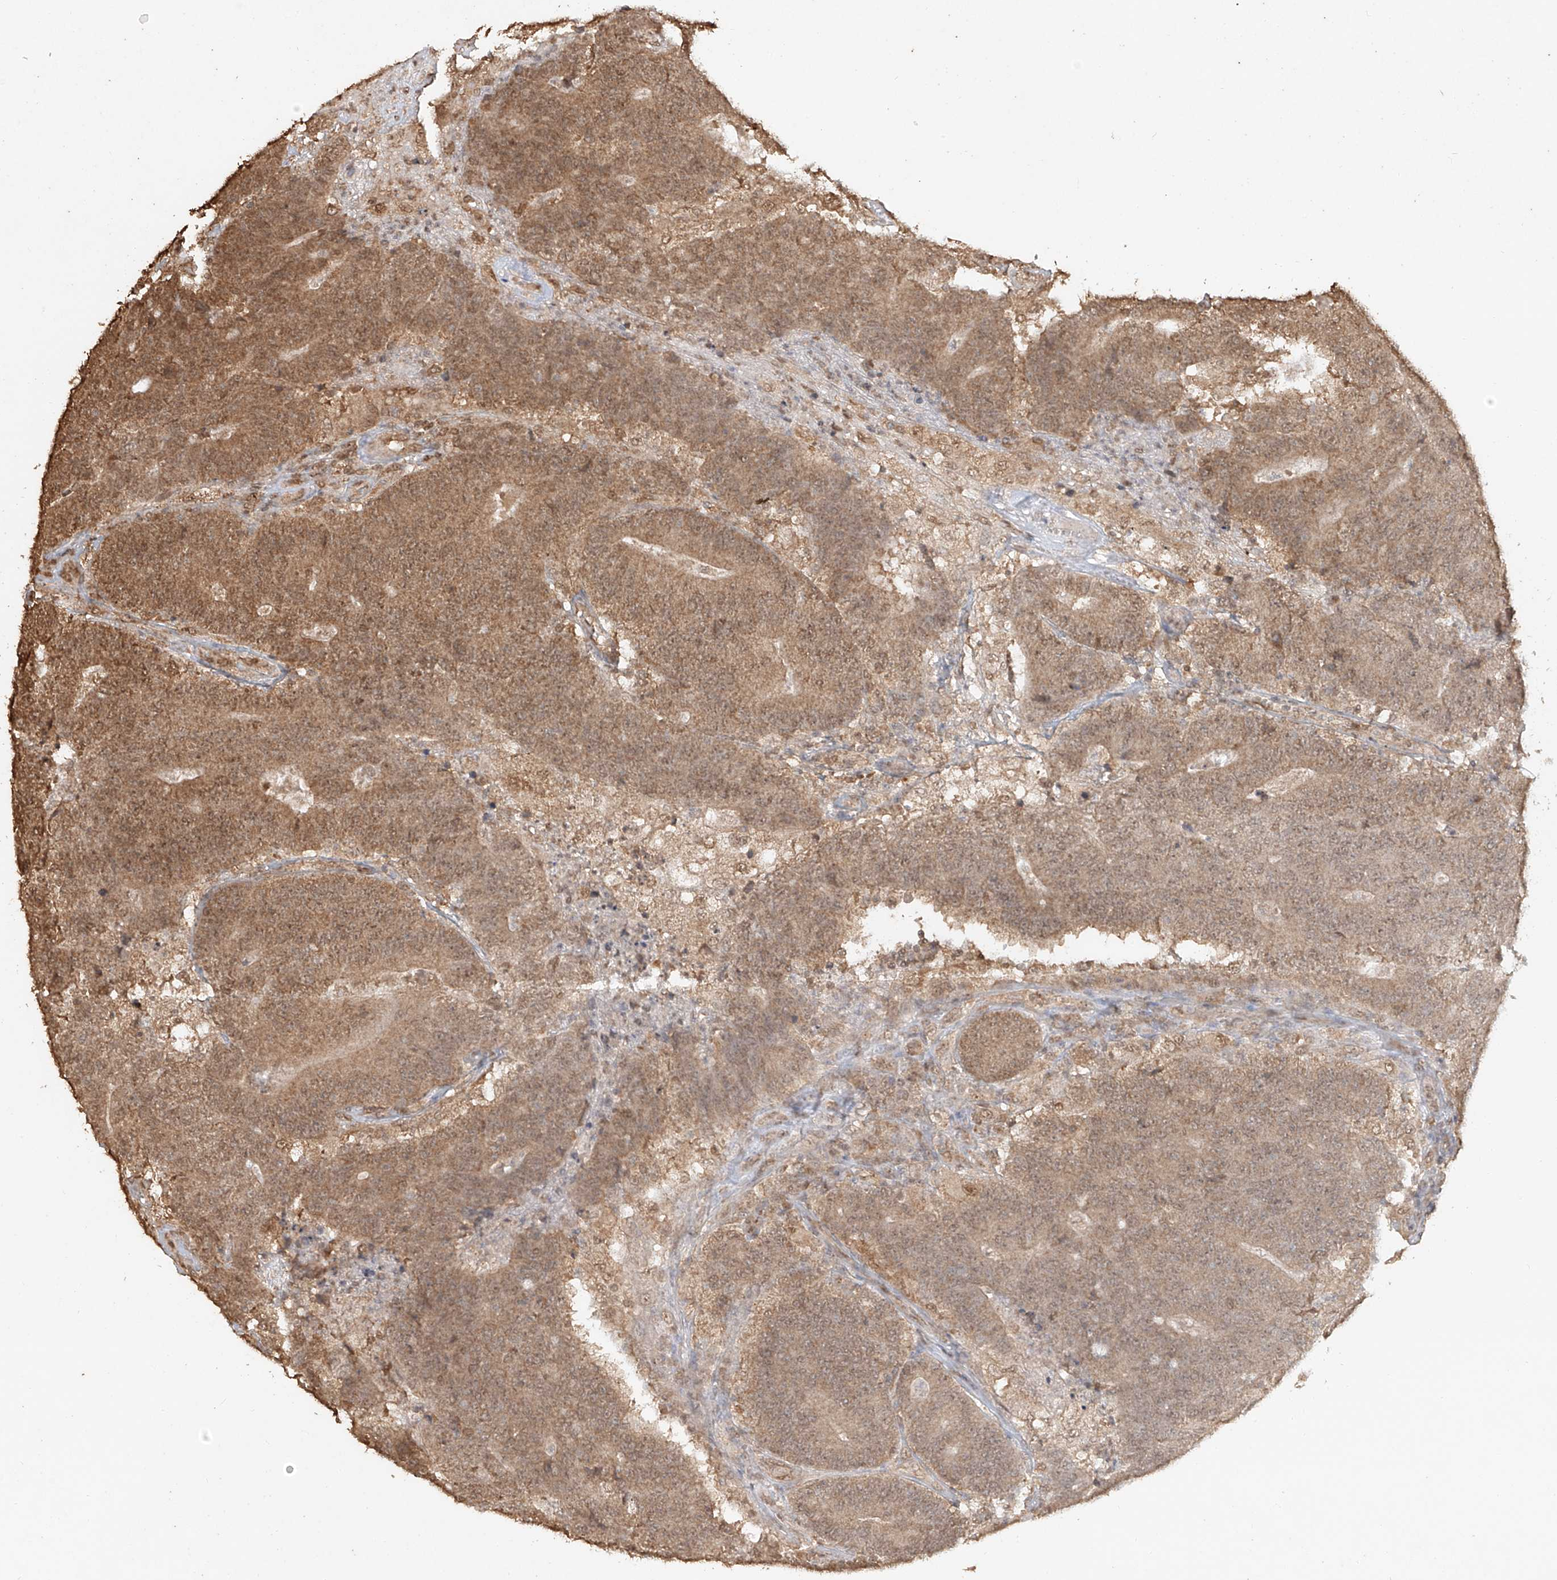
{"staining": {"intensity": "moderate", "quantity": ">75%", "location": "cytoplasmic/membranous,nuclear"}, "tissue": "colorectal cancer", "cell_type": "Tumor cells", "image_type": "cancer", "snomed": [{"axis": "morphology", "description": "Normal tissue, NOS"}, {"axis": "morphology", "description": "Adenocarcinoma, NOS"}, {"axis": "topography", "description": "Colon"}], "caption": "DAB immunohistochemical staining of human adenocarcinoma (colorectal) reveals moderate cytoplasmic/membranous and nuclear protein expression in approximately >75% of tumor cells. (DAB (3,3'-diaminobenzidine) = brown stain, brightfield microscopy at high magnification).", "gene": "TIGAR", "patient": {"sex": "female", "age": 75}}